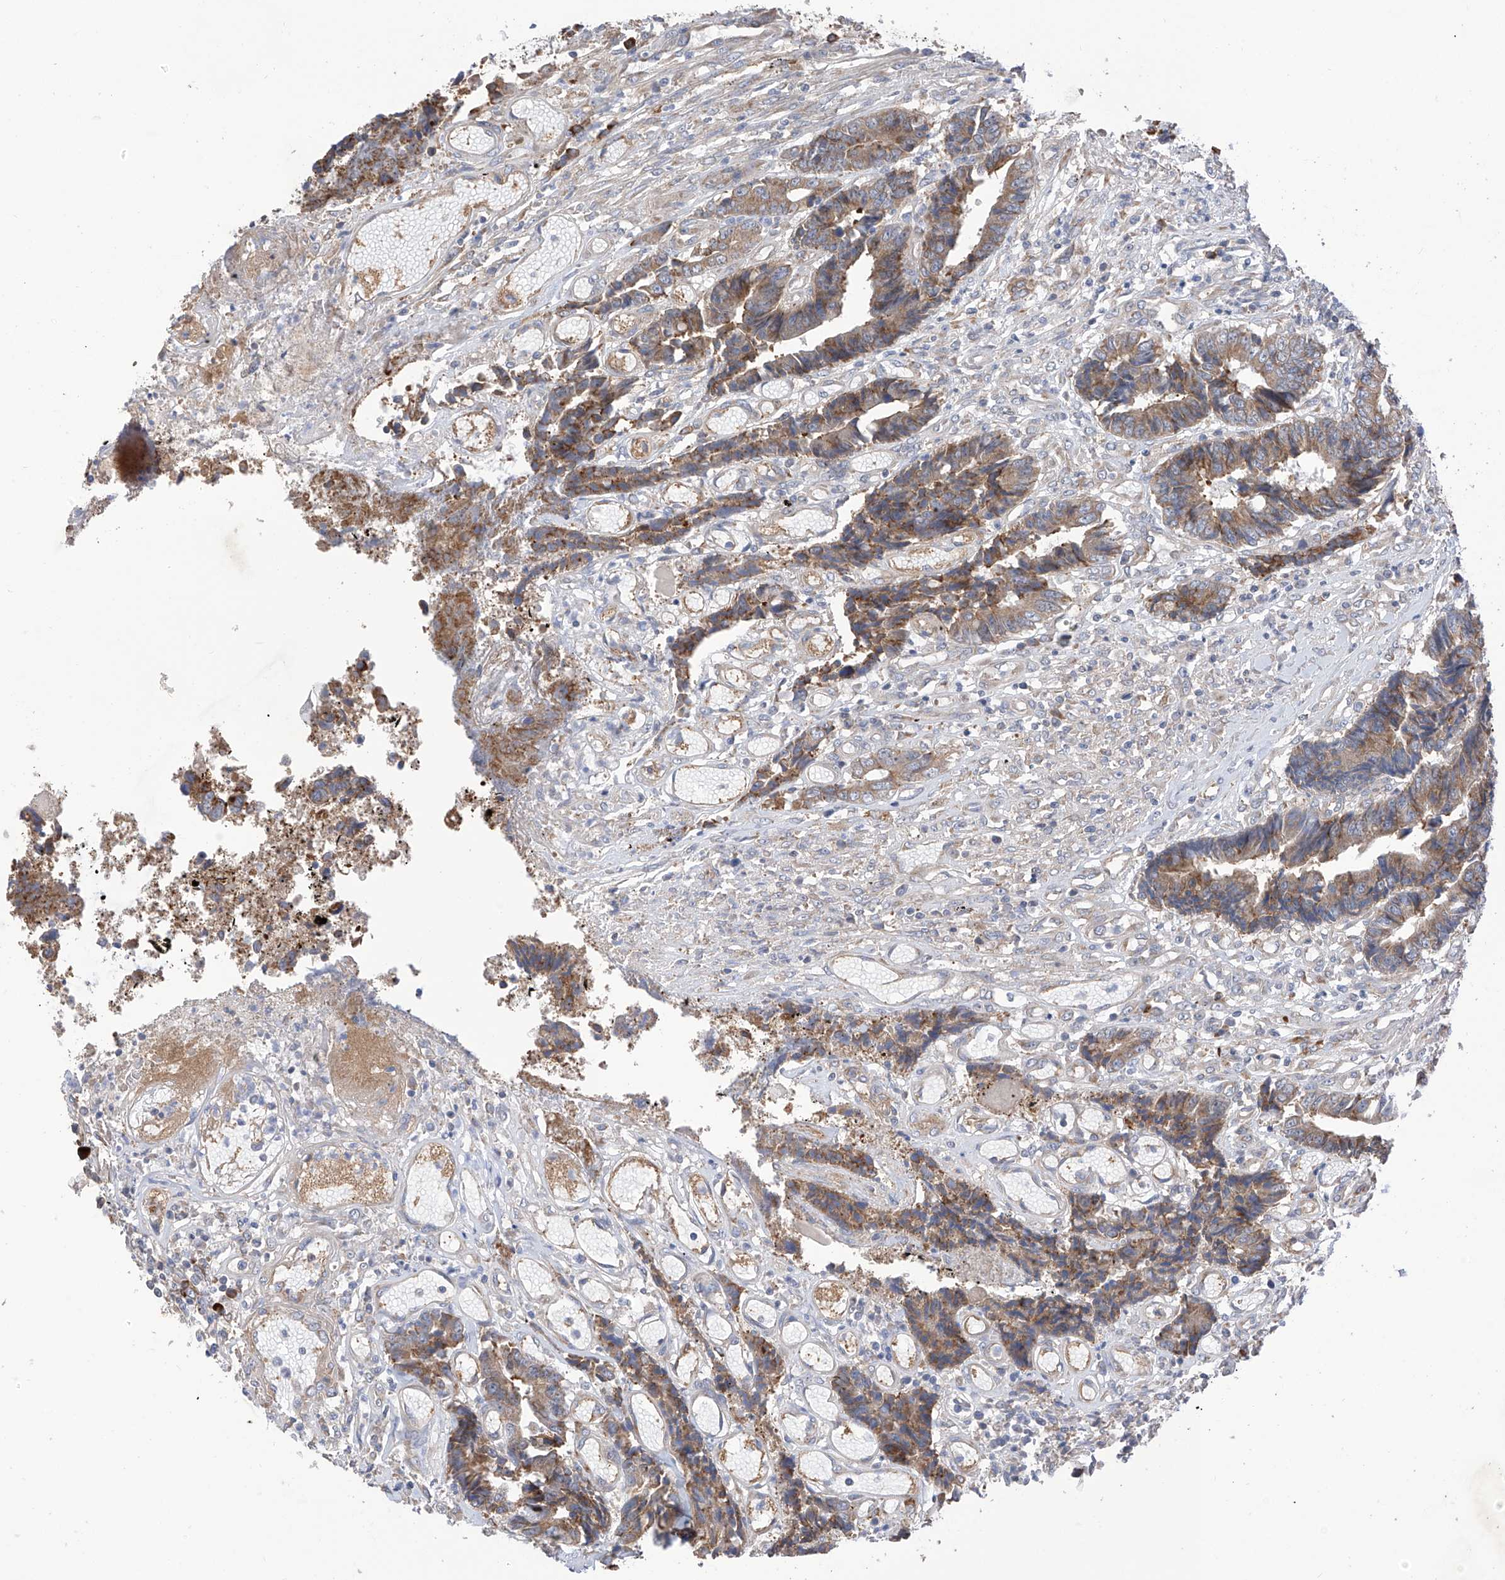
{"staining": {"intensity": "moderate", "quantity": ">75%", "location": "cytoplasmic/membranous"}, "tissue": "colorectal cancer", "cell_type": "Tumor cells", "image_type": "cancer", "snomed": [{"axis": "morphology", "description": "Adenocarcinoma, NOS"}, {"axis": "topography", "description": "Rectum"}], "caption": "A photomicrograph of human colorectal cancer (adenocarcinoma) stained for a protein demonstrates moderate cytoplasmic/membranous brown staining in tumor cells.", "gene": "REC8", "patient": {"sex": "male", "age": 84}}